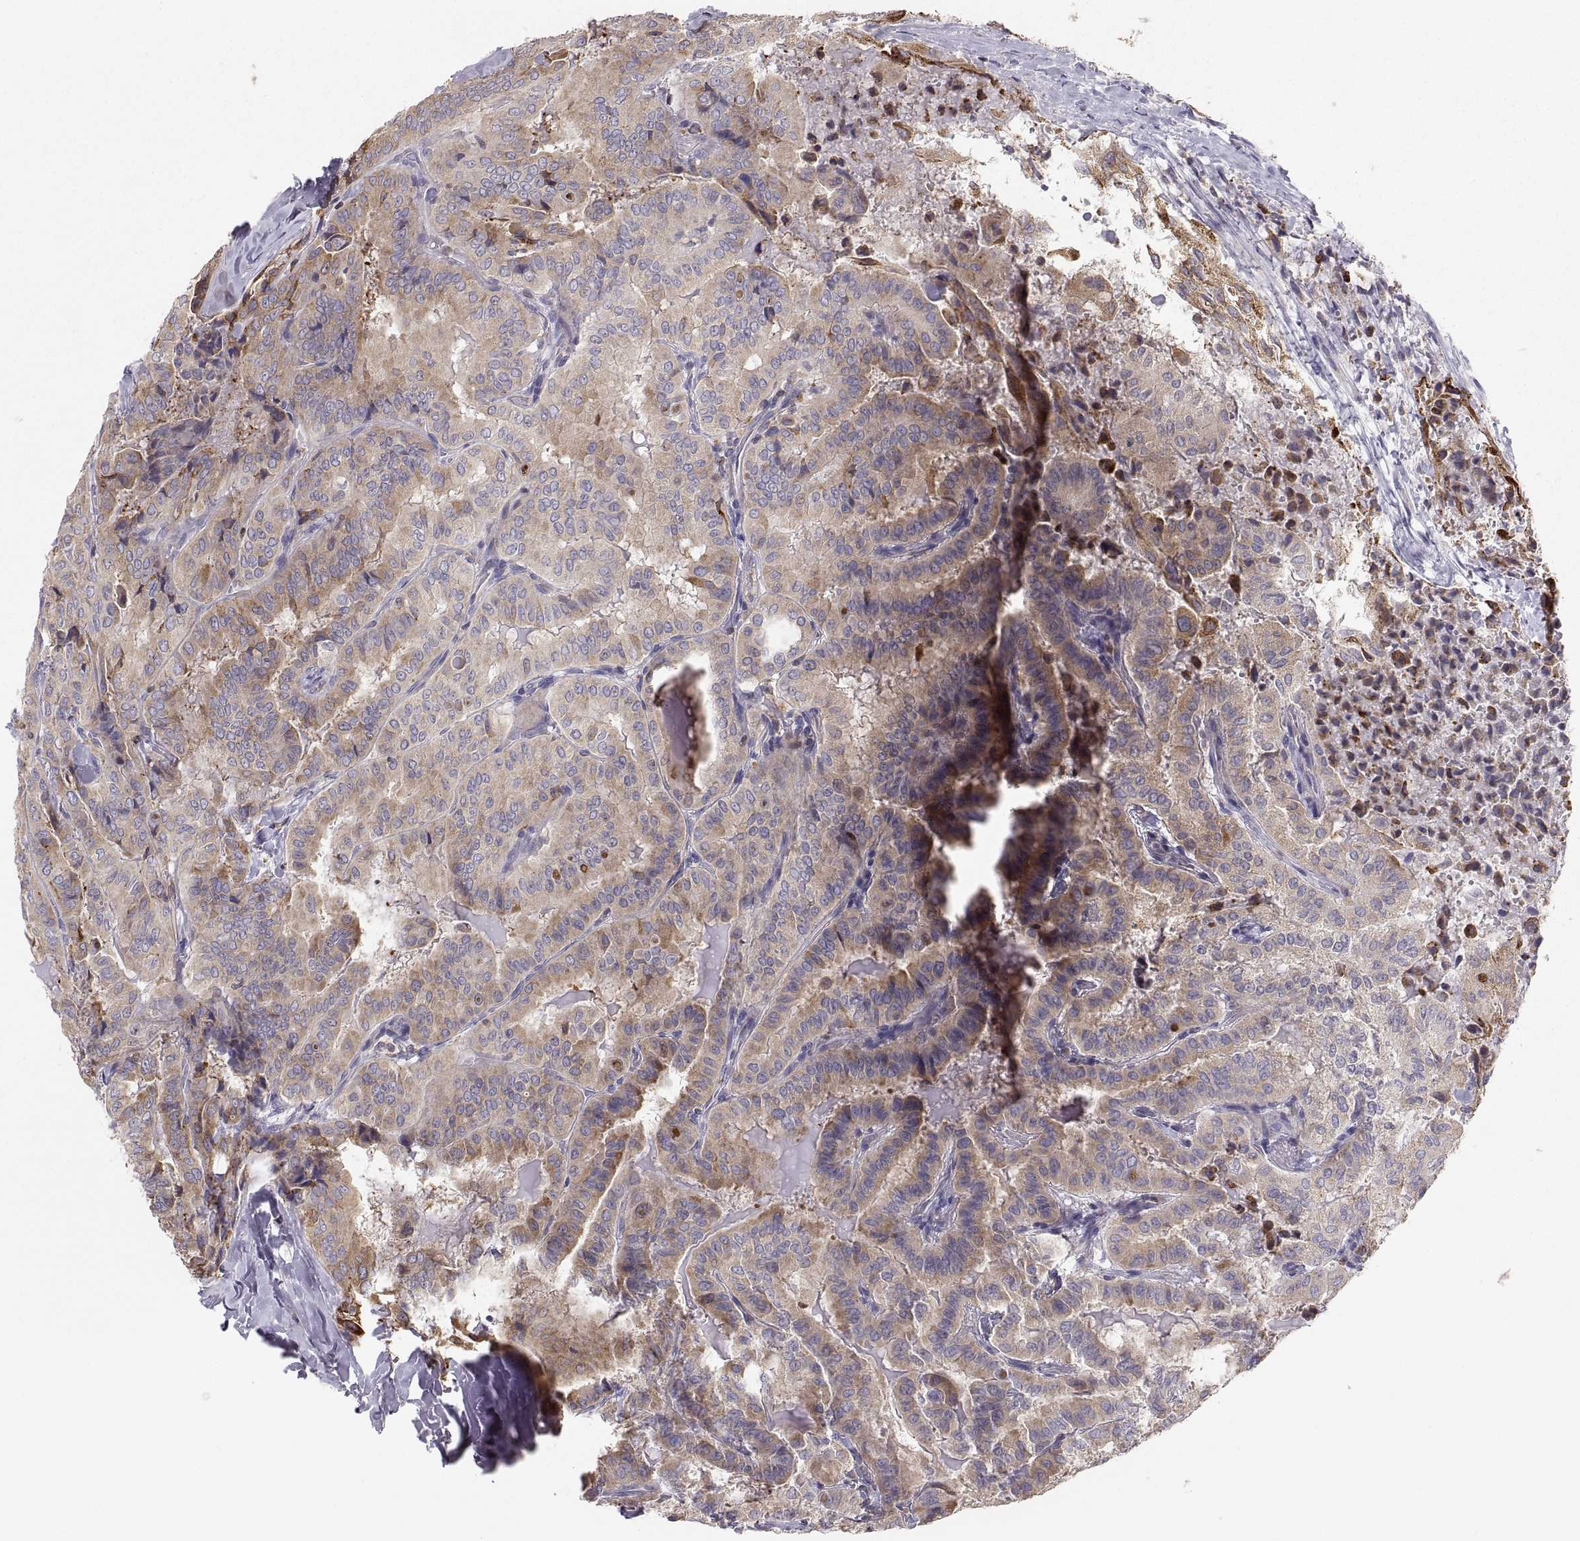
{"staining": {"intensity": "moderate", "quantity": "25%-75%", "location": "cytoplasmic/membranous"}, "tissue": "thyroid cancer", "cell_type": "Tumor cells", "image_type": "cancer", "snomed": [{"axis": "morphology", "description": "Papillary adenocarcinoma, NOS"}, {"axis": "topography", "description": "Thyroid gland"}], "caption": "There is medium levels of moderate cytoplasmic/membranous positivity in tumor cells of thyroid cancer (papillary adenocarcinoma), as demonstrated by immunohistochemical staining (brown color).", "gene": "ERO1A", "patient": {"sex": "female", "age": 68}}